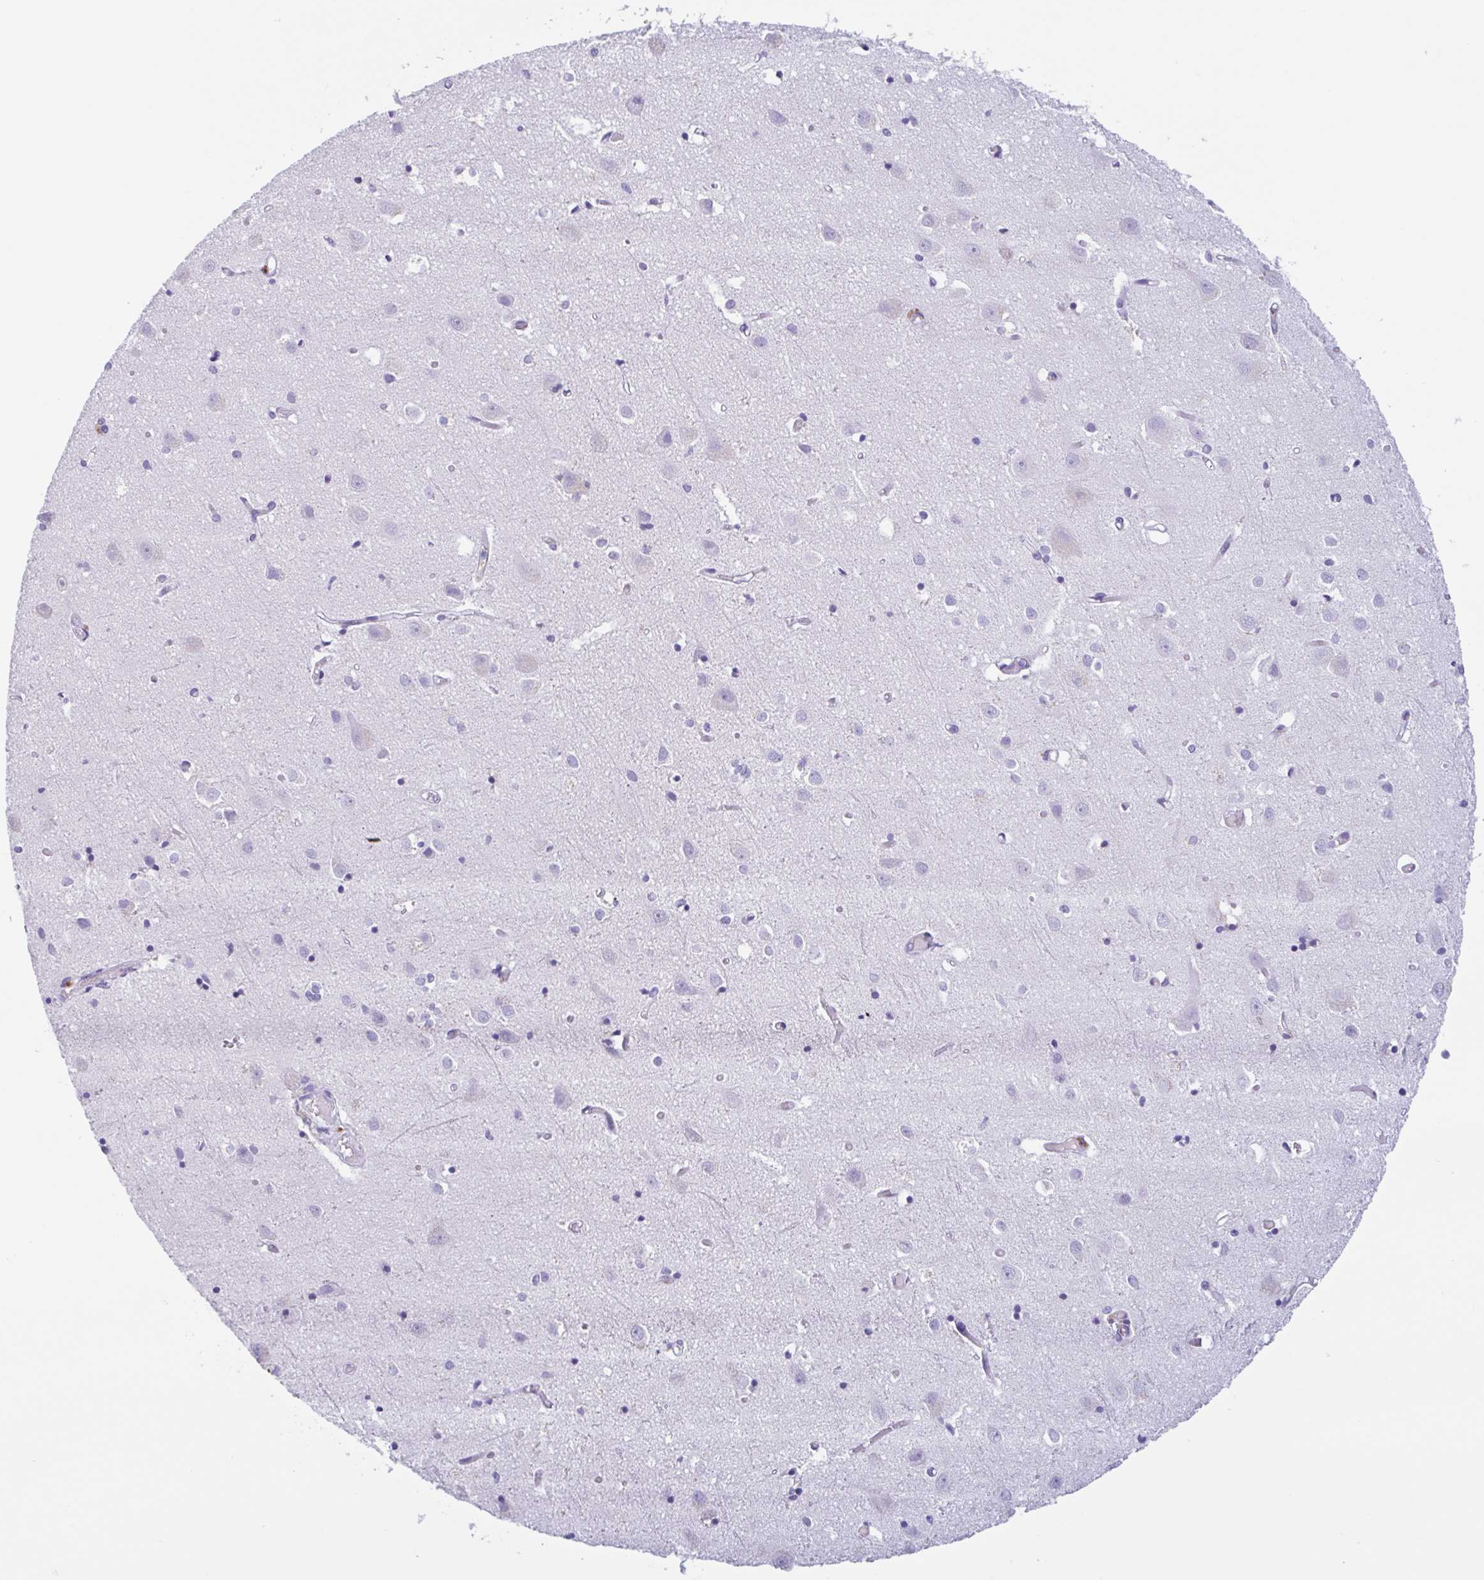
{"staining": {"intensity": "negative", "quantity": "none", "location": "none"}, "tissue": "cerebral cortex", "cell_type": "Endothelial cells", "image_type": "normal", "snomed": [{"axis": "morphology", "description": "Normal tissue, NOS"}, {"axis": "topography", "description": "Cerebral cortex"}], "caption": "DAB immunohistochemical staining of normal human cerebral cortex shows no significant staining in endothelial cells. The staining was performed using DAB (3,3'-diaminobenzidine) to visualize the protein expression in brown, while the nuclei were stained in blue with hematoxylin (Magnification: 20x).", "gene": "DTWD2", "patient": {"sex": "male", "age": 70}}